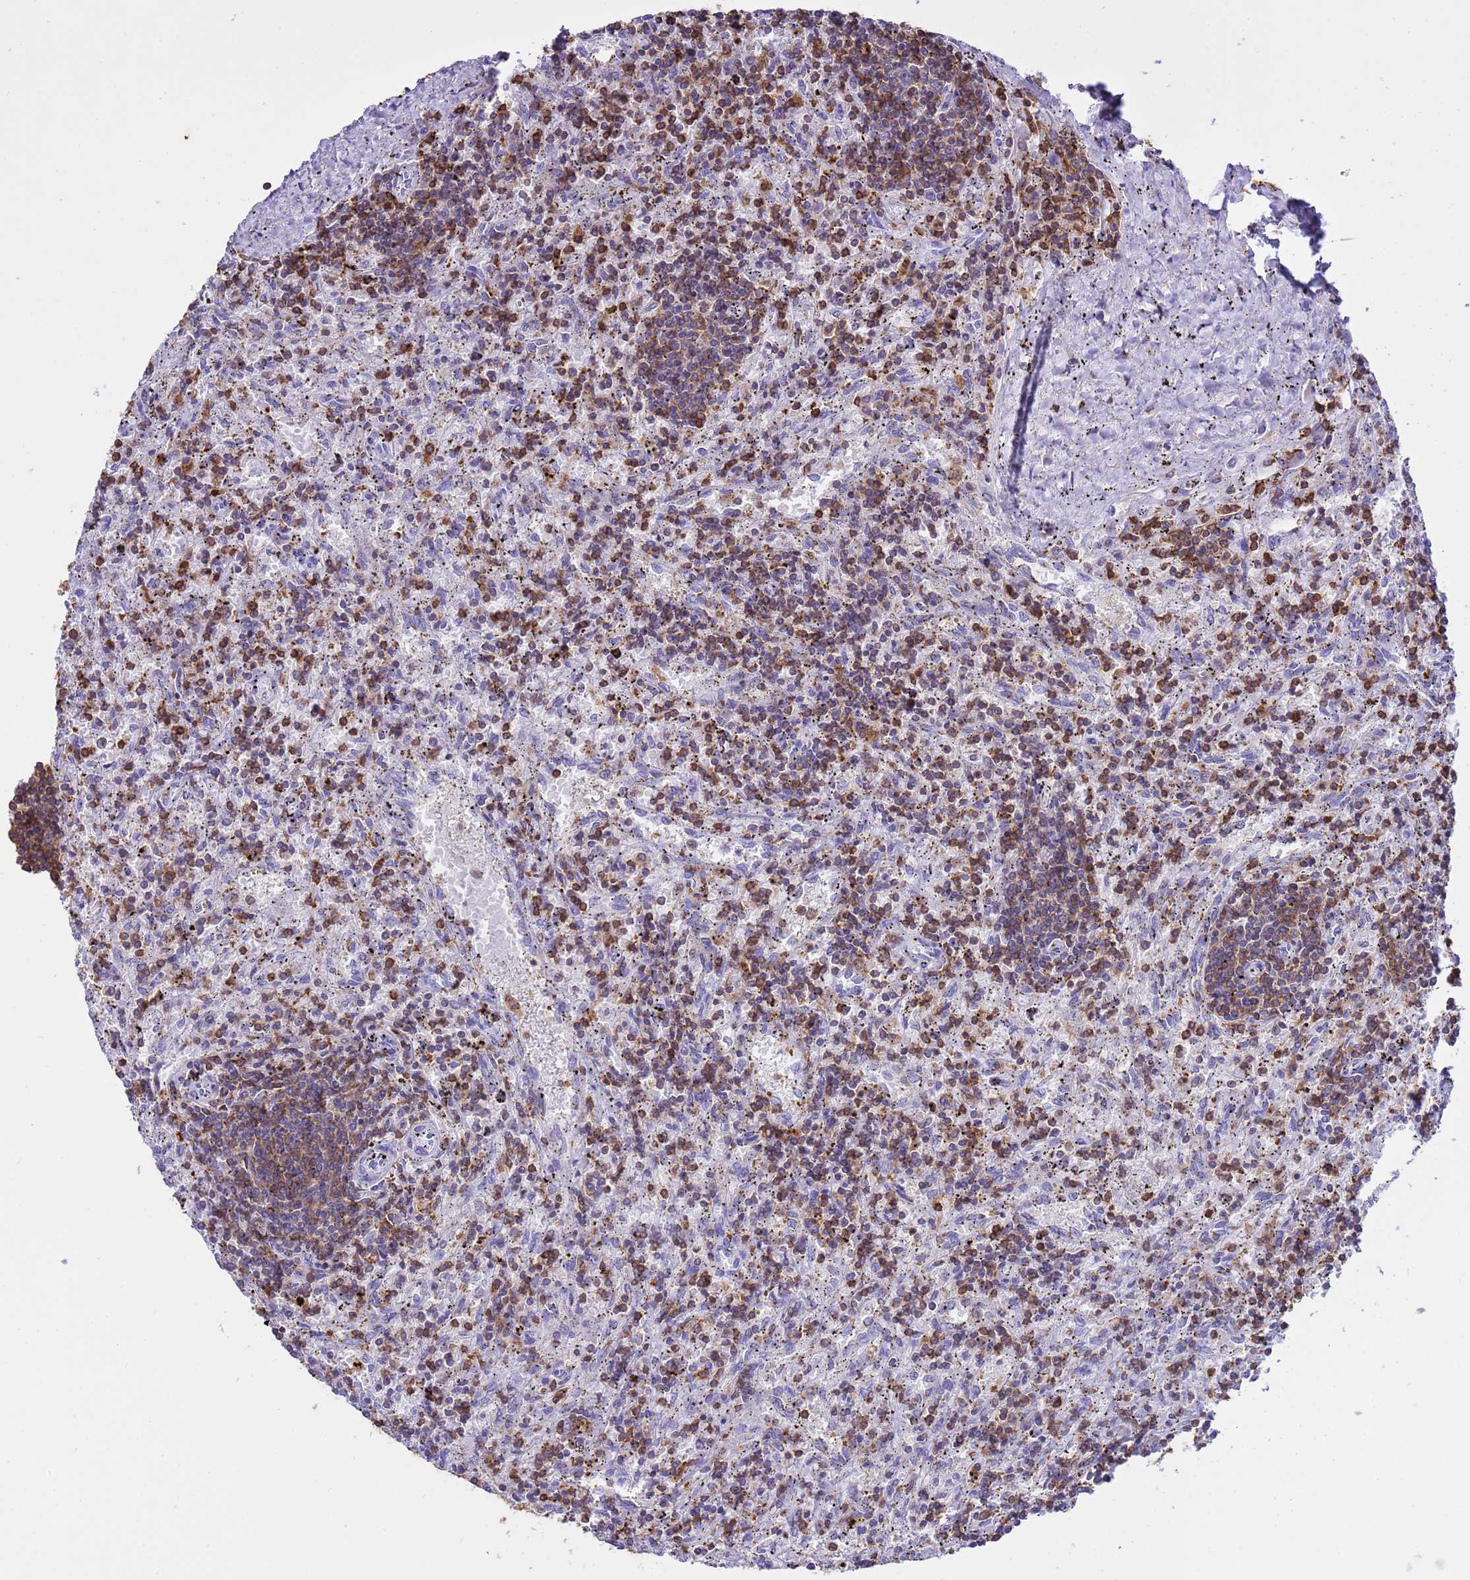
{"staining": {"intensity": "moderate", "quantity": "25%-75%", "location": "cytoplasmic/membranous"}, "tissue": "lymphoma", "cell_type": "Tumor cells", "image_type": "cancer", "snomed": [{"axis": "morphology", "description": "Malignant lymphoma, non-Hodgkin's type, Low grade"}, {"axis": "topography", "description": "Spleen"}], "caption": "A micrograph showing moderate cytoplasmic/membranous staining in about 25%-75% of tumor cells in lymphoma, as visualized by brown immunohistochemical staining.", "gene": "IRF5", "patient": {"sex": "male", "age": 76}}